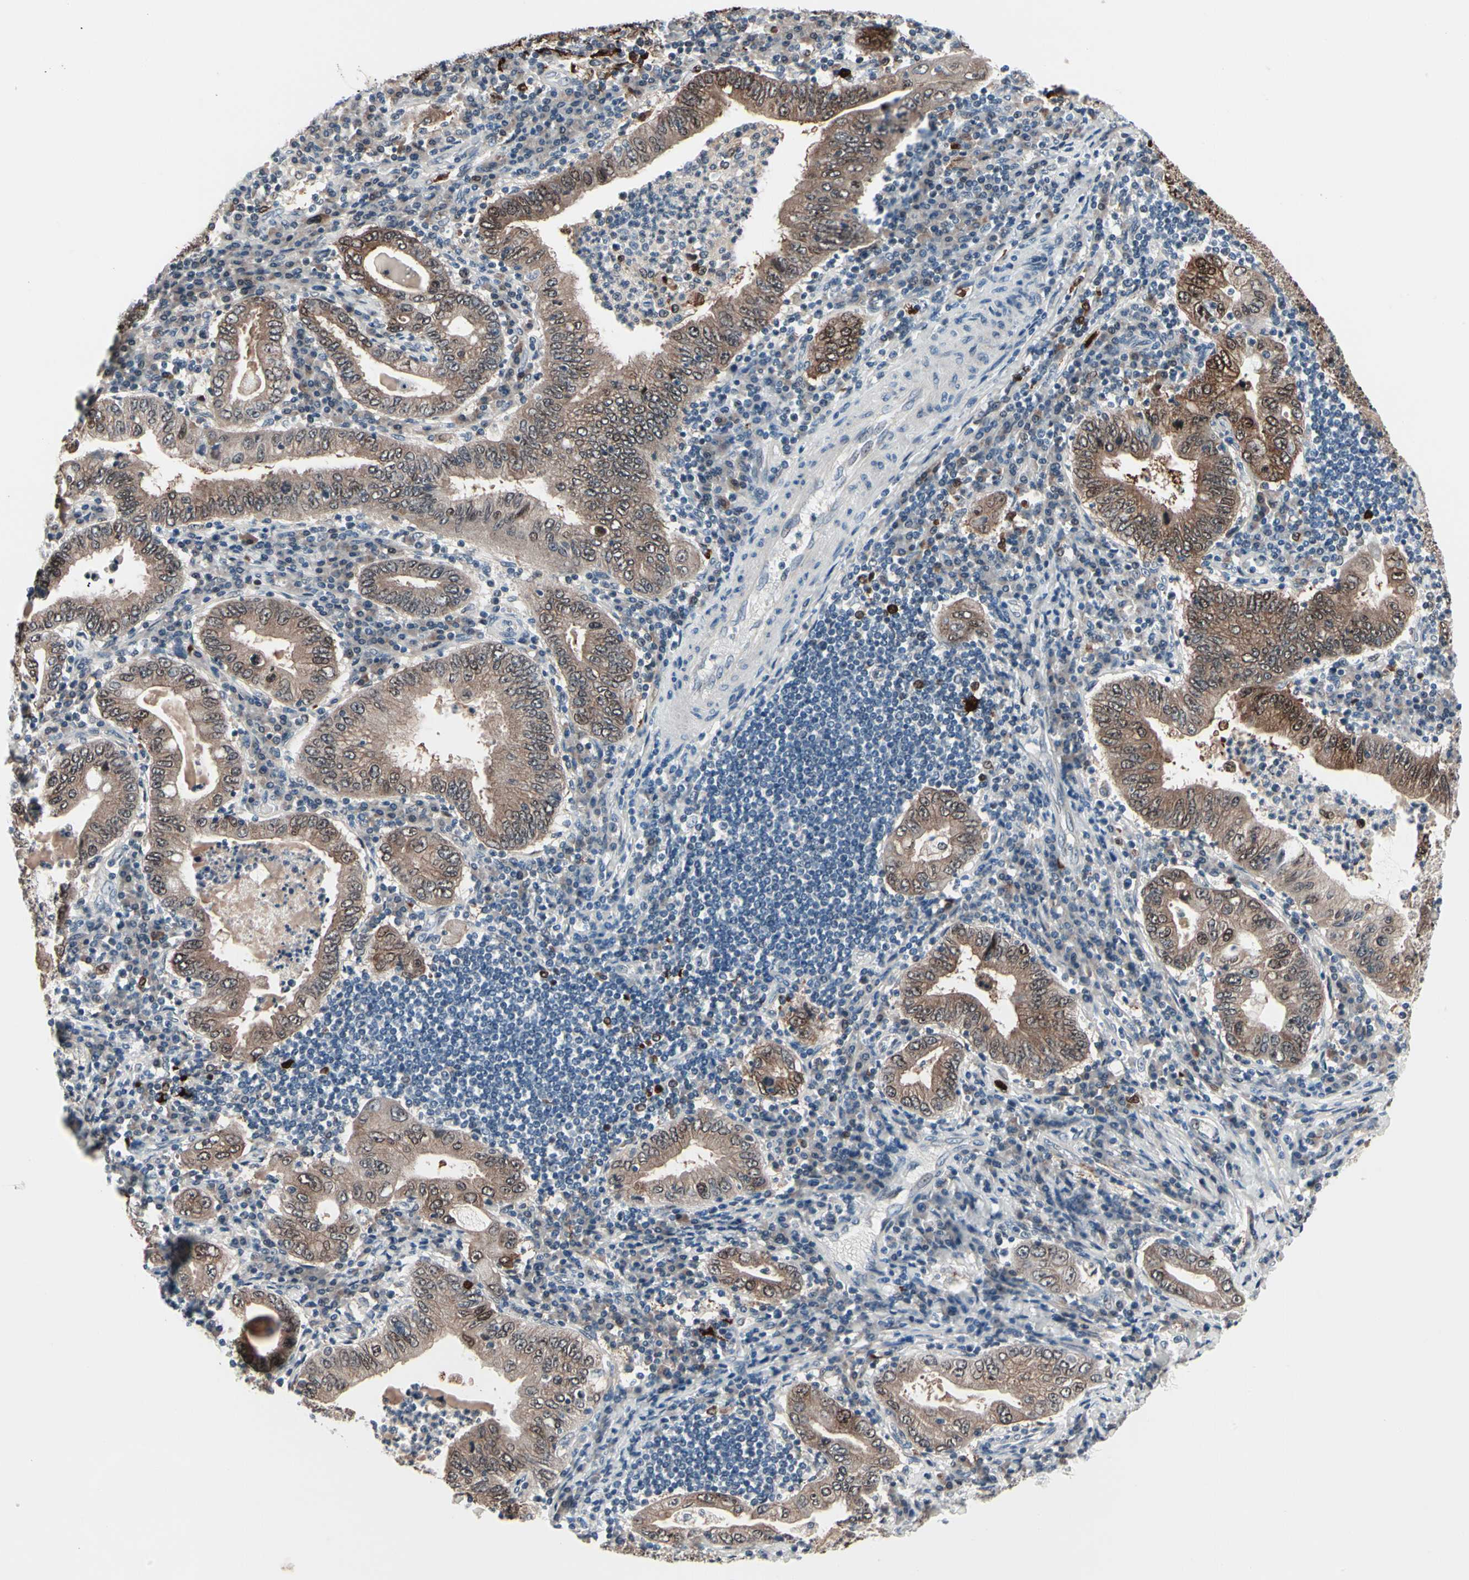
{"staining": {"intensity": "moderate", "quantity": ">75%", "location": "cytoplasmic/membranous,nuclear"}, "tissue": "stomach cancer", "cell_type": "Tumor cells", "image_type": "cancer", "snomed": [{"axis": "morphology", "description": "Normal tissue, NOS"}, {"axis": "morphology", "description": "Adenocarcinoma, NOS"}, {"axis": "topography", "description": "Esophagus"}, {"axis": "topography", "description": "Stomach, upper"}, {"axis": "topography", "description": "Peripheral nerve tissue"}], "caption": "There is medium levels of moderate cytoplasmic/membranous and nuclear staining in tumor cells of adenocarcinoma (stomach), as demonstrated by immunohistochemical staining (brown color).", "gene": "TXN", "patient": {"sex": "male", "age": 62}}